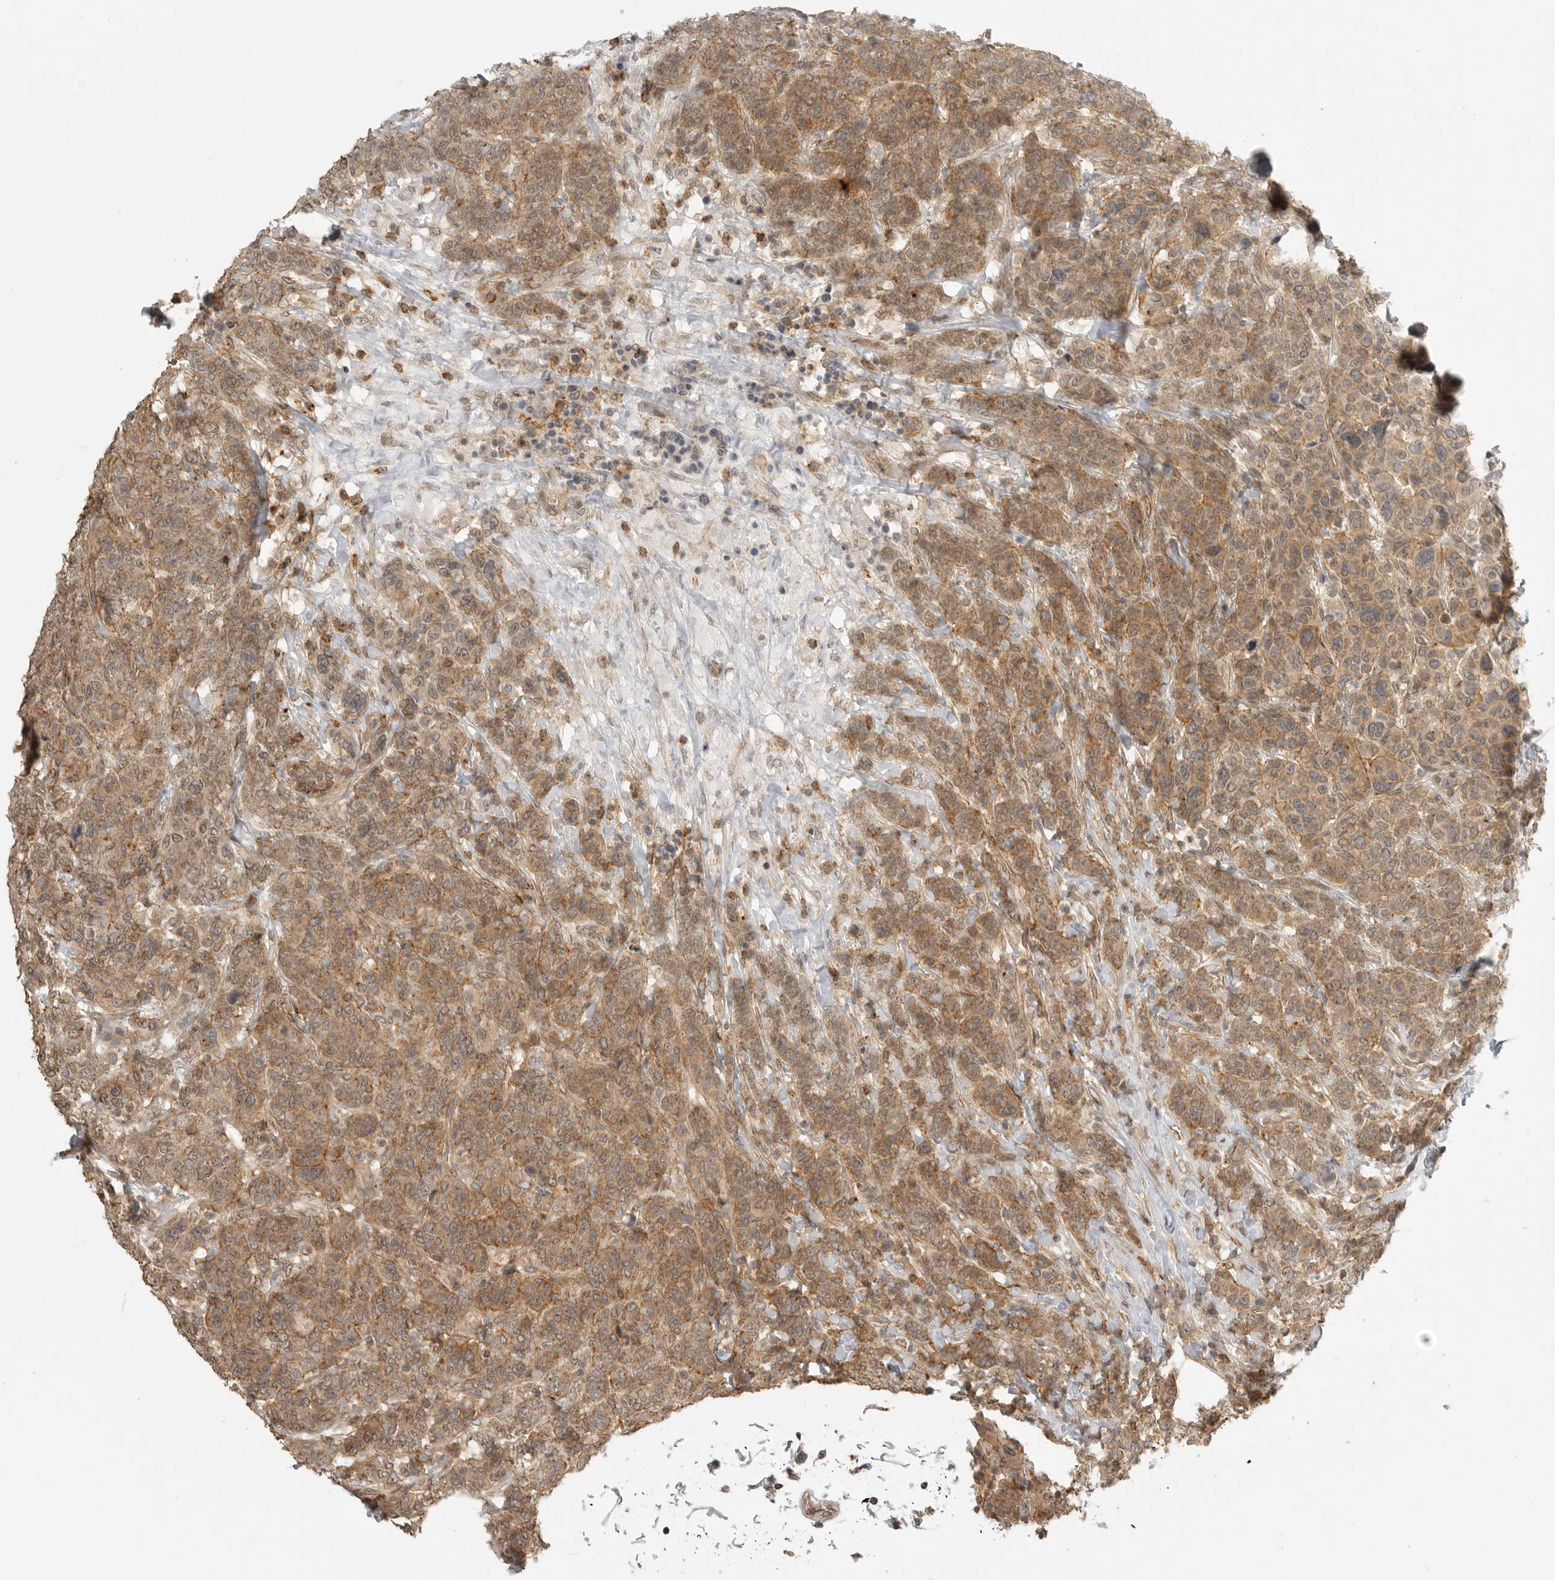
{"staining": {"intensity": "moderate", "quantity": ">75%", "location": "cytoplasmic/membranous"}, "tissue": "breast cancer", "cell_type": "Tumor cells", "image_type": "cancer", "snomed": [{"axis": "morphology", "description": "Duct carcinoma"}, {"axis": "topography", "description": "Breast"}], "caption": "Infiltrating ductal carcinoma (breast) stained for a protein displays moderate cytoplasmic/membranous positivity in tumor cells.", "gene": "GPC2", "patient": {"sex": "female", "age": 37}}